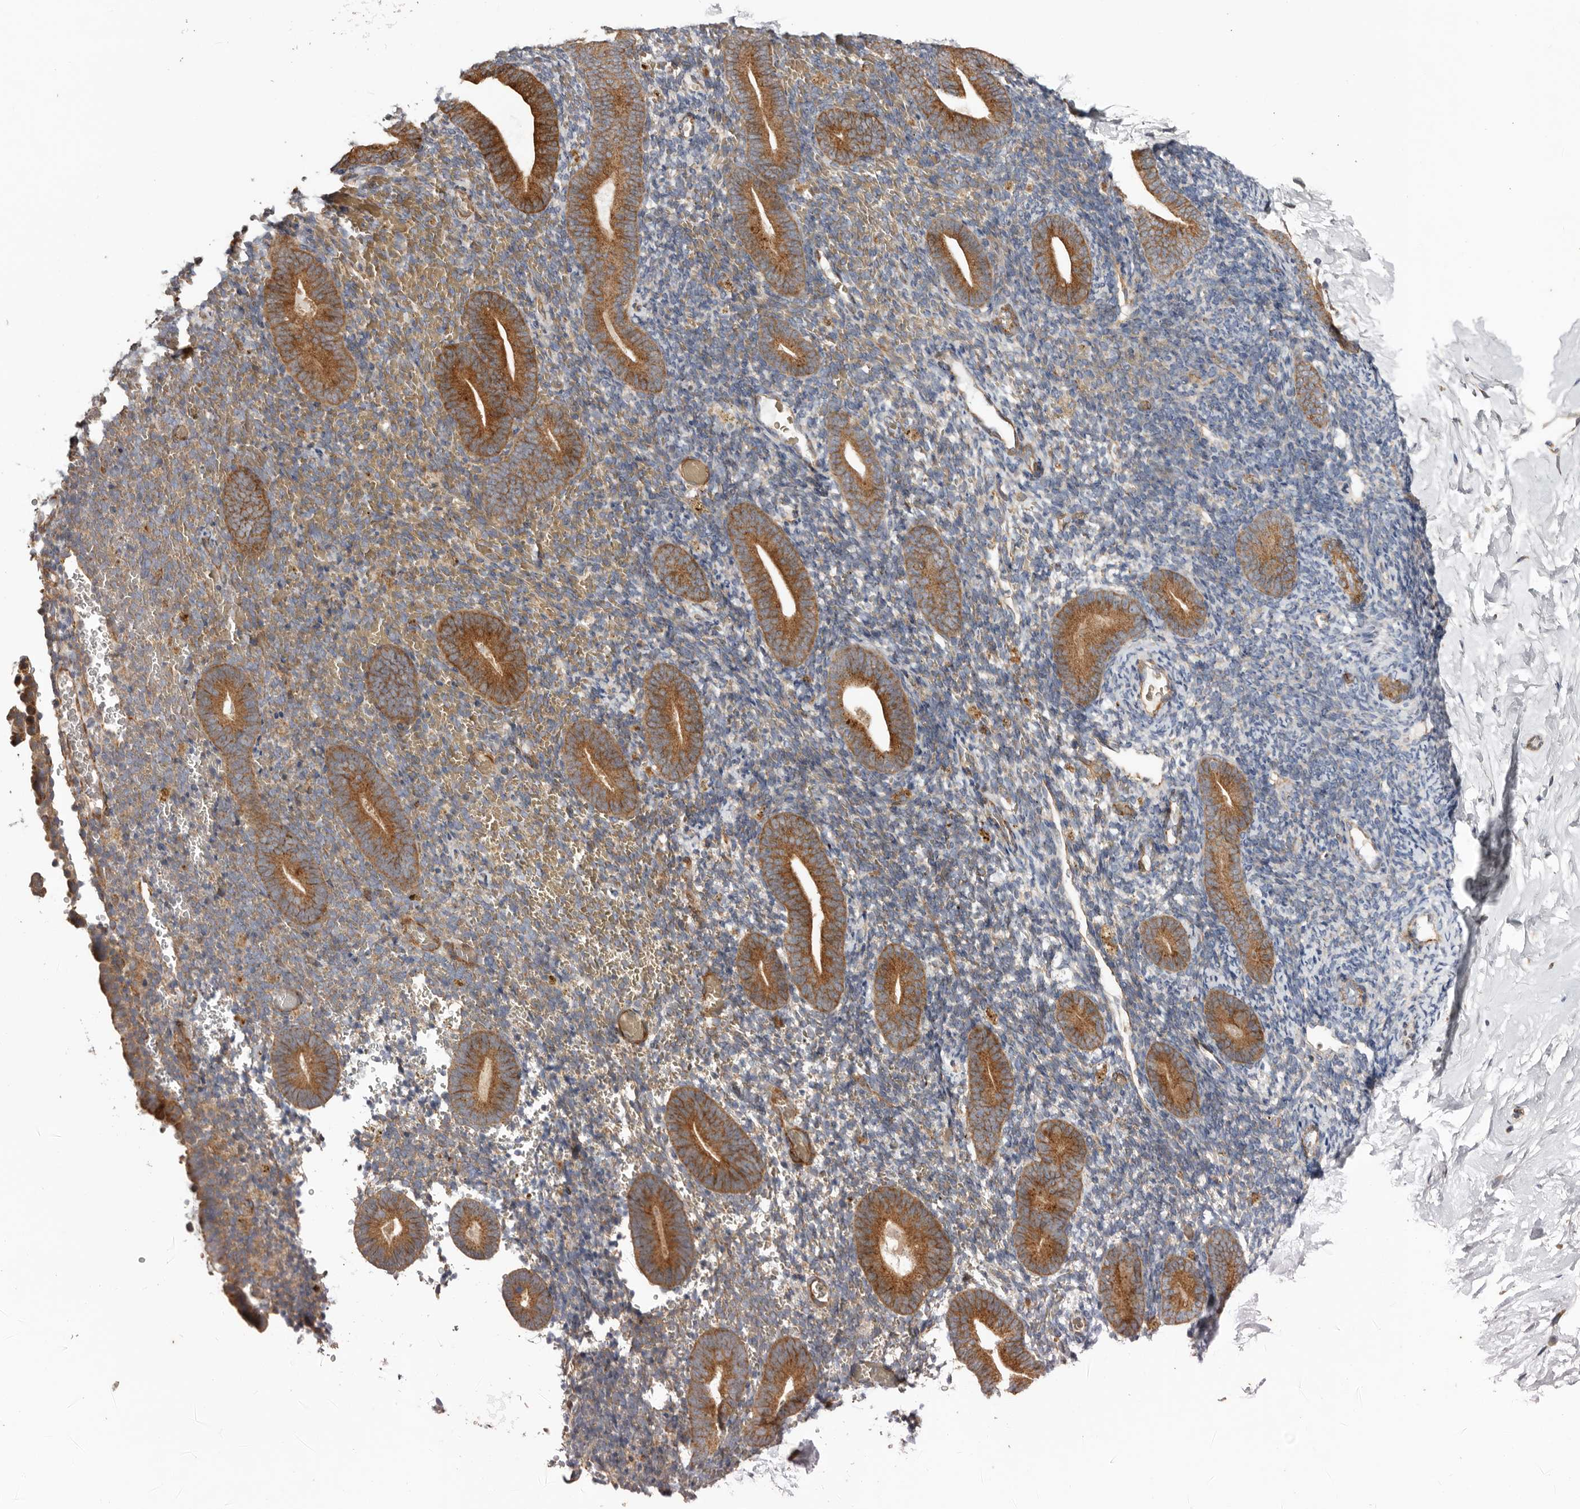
{"staining": {"intensity": "weak", "quantity": "<25%", "location": "cytoplasmic/membranous"}, "tissue": "endometrium", "cell_type": "Cells in endometrial stroma", "image_type": "normal", "snomed": [{"axis": "morphology", "description": "Normal tissue, NOS"}, {"axis": "topography", "description": "Endometrium"}], "caption": "Immunohistochemistry (IHC) photomicrograph of benign endometrium stained for a protein (brown), which reveals no positivity in cells in endometrial stroma.", "gene": "PROKR1", "patient": {"sex": "female", "age": 51}}